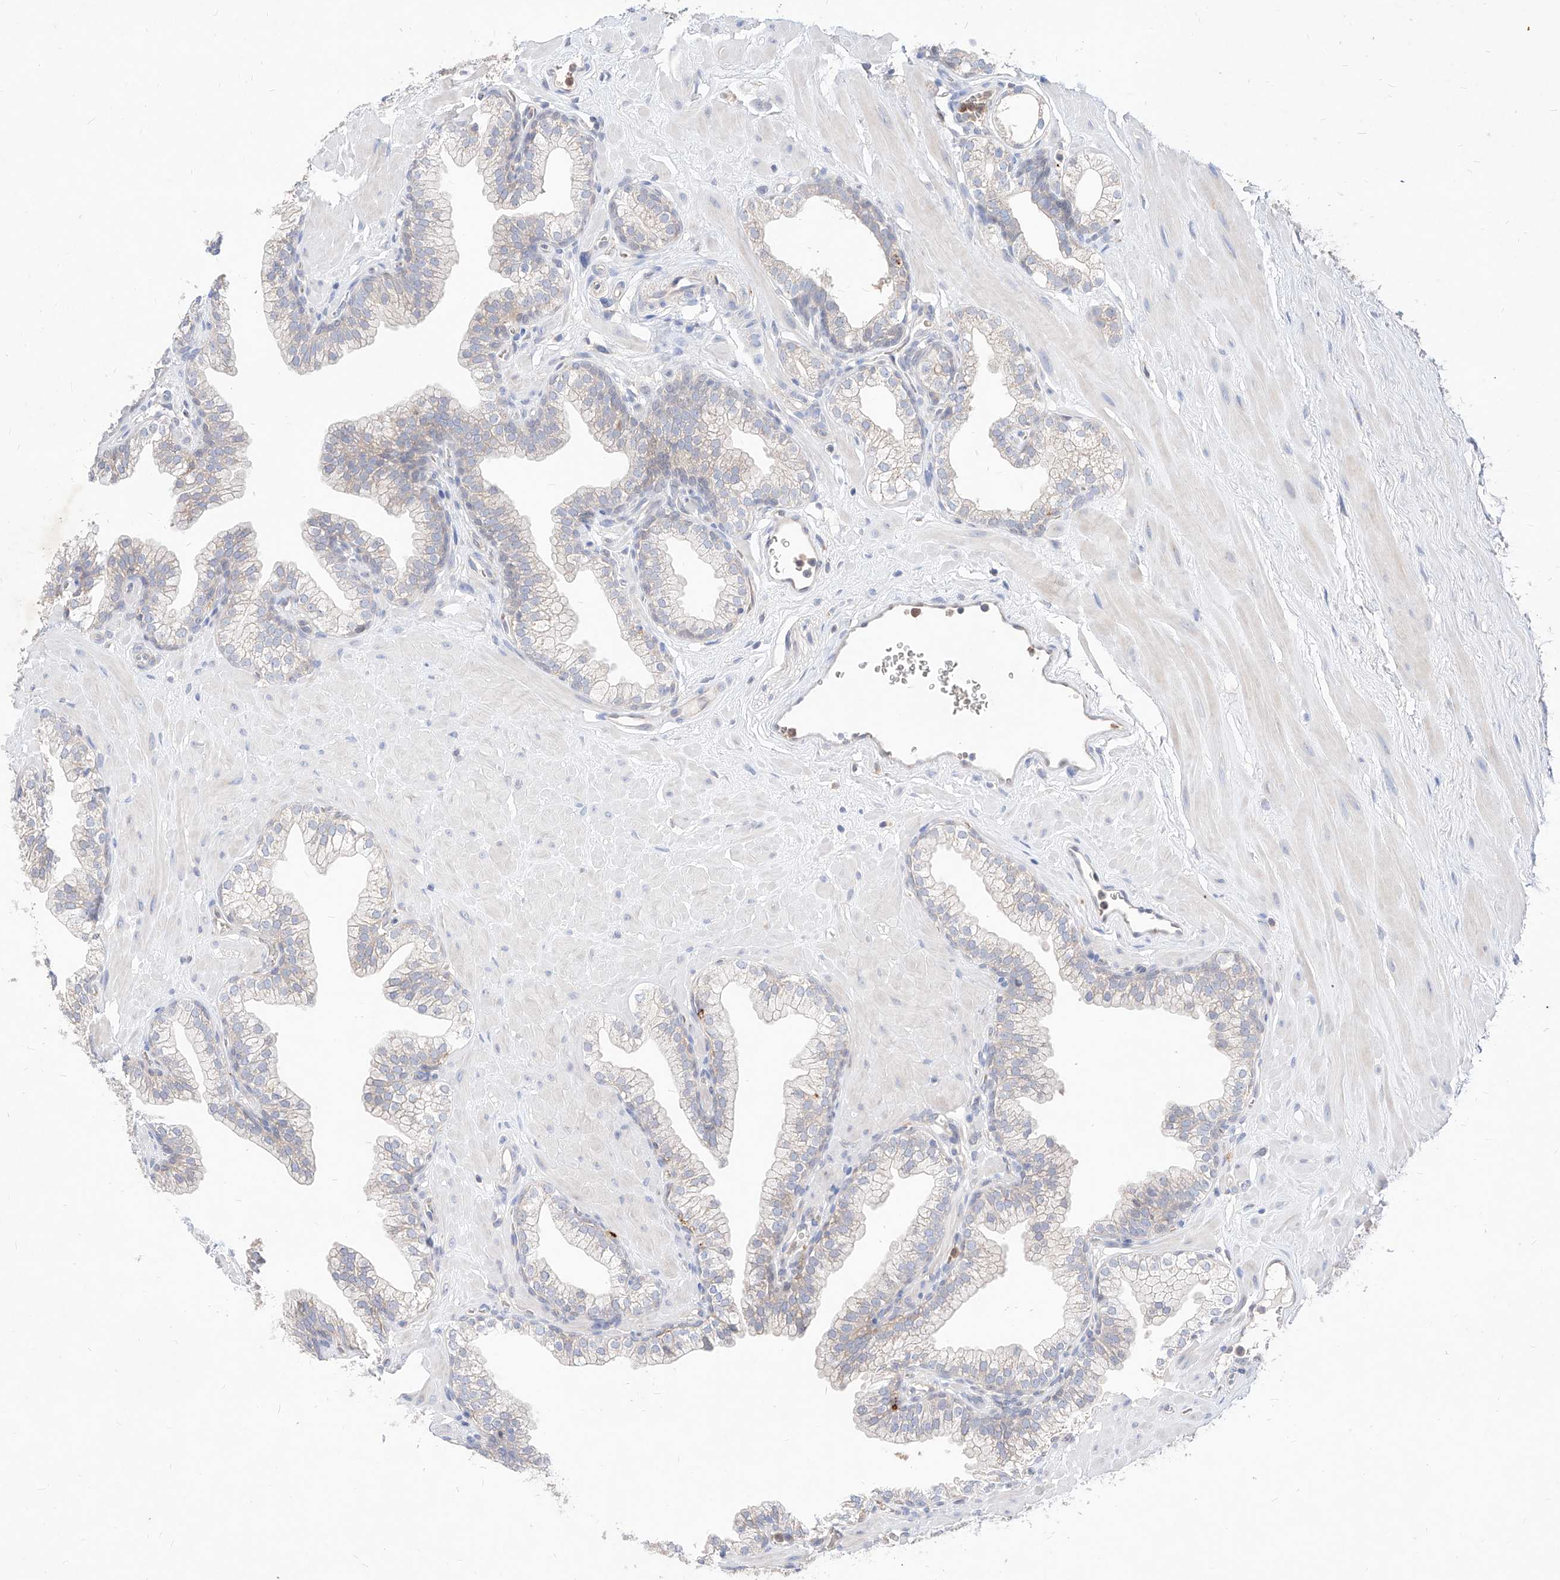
{"staining": {"intensity": "weak", "quantity": "<25%", "location": "cytoplasmic/membranous"}, "tissue": "prostate", "cell_type": "Glandular cells", "image_type": "normal", "snomed": [{"axis": "morphology", "description": "Normal tissue, NOS"}, {"axis": "morphology", "description": "Urothelial carcinoma, Low grade"}, {"axis": "topography", "description": "Urinary bladder"}, {"axis": "topography", "description": "Prostate"}], "caption": "IHC of normal human prostate displays no staining in glandular cells.", "gene": "TSNAX", "patient": {"sex": "male", "age": 60}}